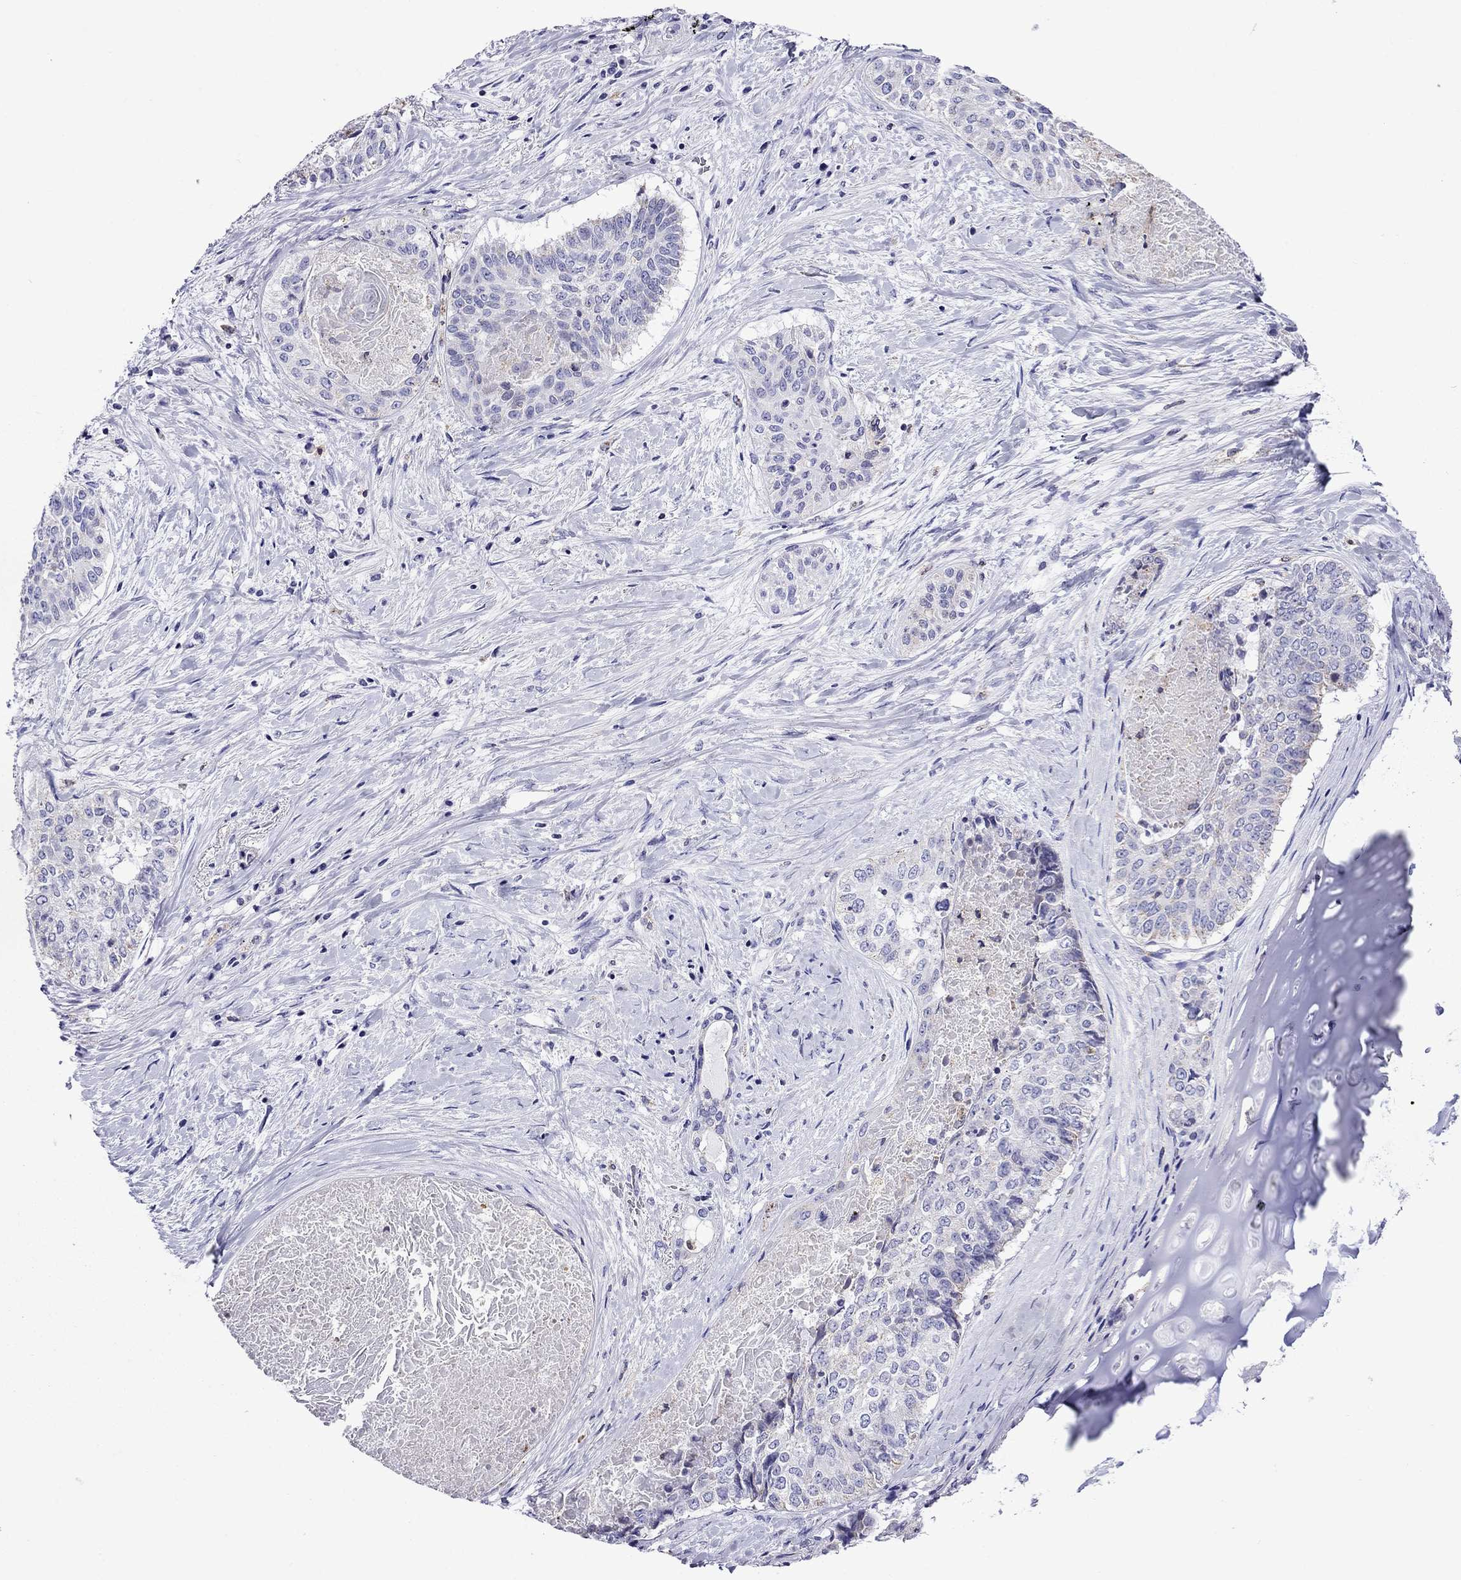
{"staining": {"intensity": "negative", "quantity": "none", "location": "none"}, "tissue": "lung cancer", "cell_type": "Tumor cells", "image_type": "cancer", "snomed": [{"axis": "morphology", "description": "Squamous cell carcinoma, NOS"}, {"axis": "topography", "description": "Lung"}], "caption": "High power microscopy histopathology image of an immunohistochemistry histopathology image of lung squamous cell carcinoma, revealing no significant expression in tumor cells. (Stains: DAB (3,3'-diaminobenzidine) immunohistochemistry with hematoxylin counter stain, Microscopy: brightfield microscopy at high magnification).", "gene": "SCG2", "patient": {"sex": "male", "age": 64}}